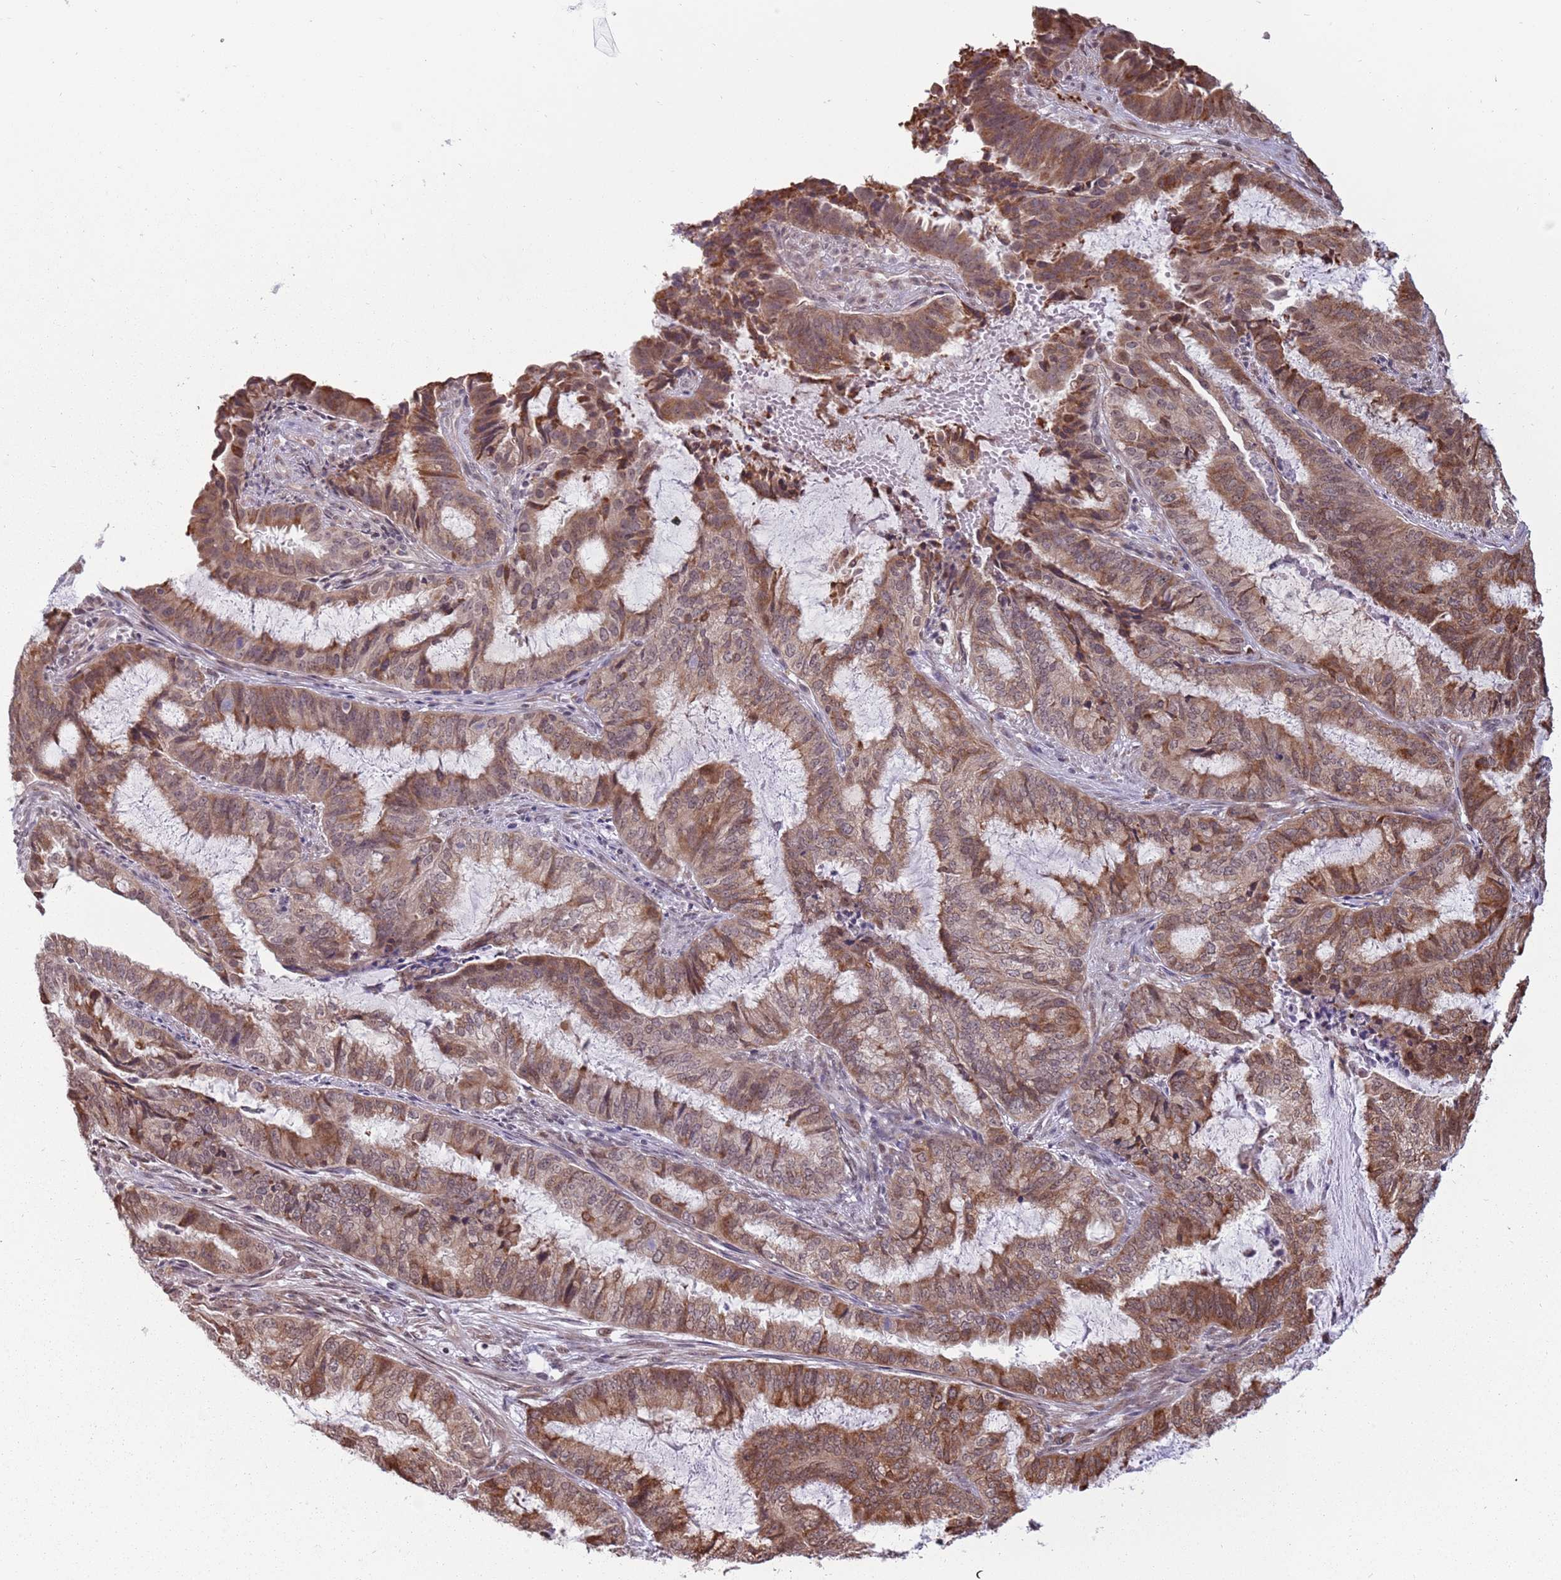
{"staining": {"intensity": "moderate", "quantity": ">75%", "location": "cytoplasmic/membranous,nuclear"}, "tissue": "endometrial cancer", "cell_type": "Tumor cells", "image_type": "cancer", "snomed": [{"axis": "morphology", "description": "Adenocarcinoma, NOS"}, {"axis": "topography", "description": "Endometrium"}], "caption": "This is a photomicrograph of immunohistochemistry staining of endometrial adenocarcinoma, which shows moderate expression in the cytoplasmic/membranous and nuclear of tumor cells.", "gene": "BARD1", "patient": {"sex": "female", "age": 51}}